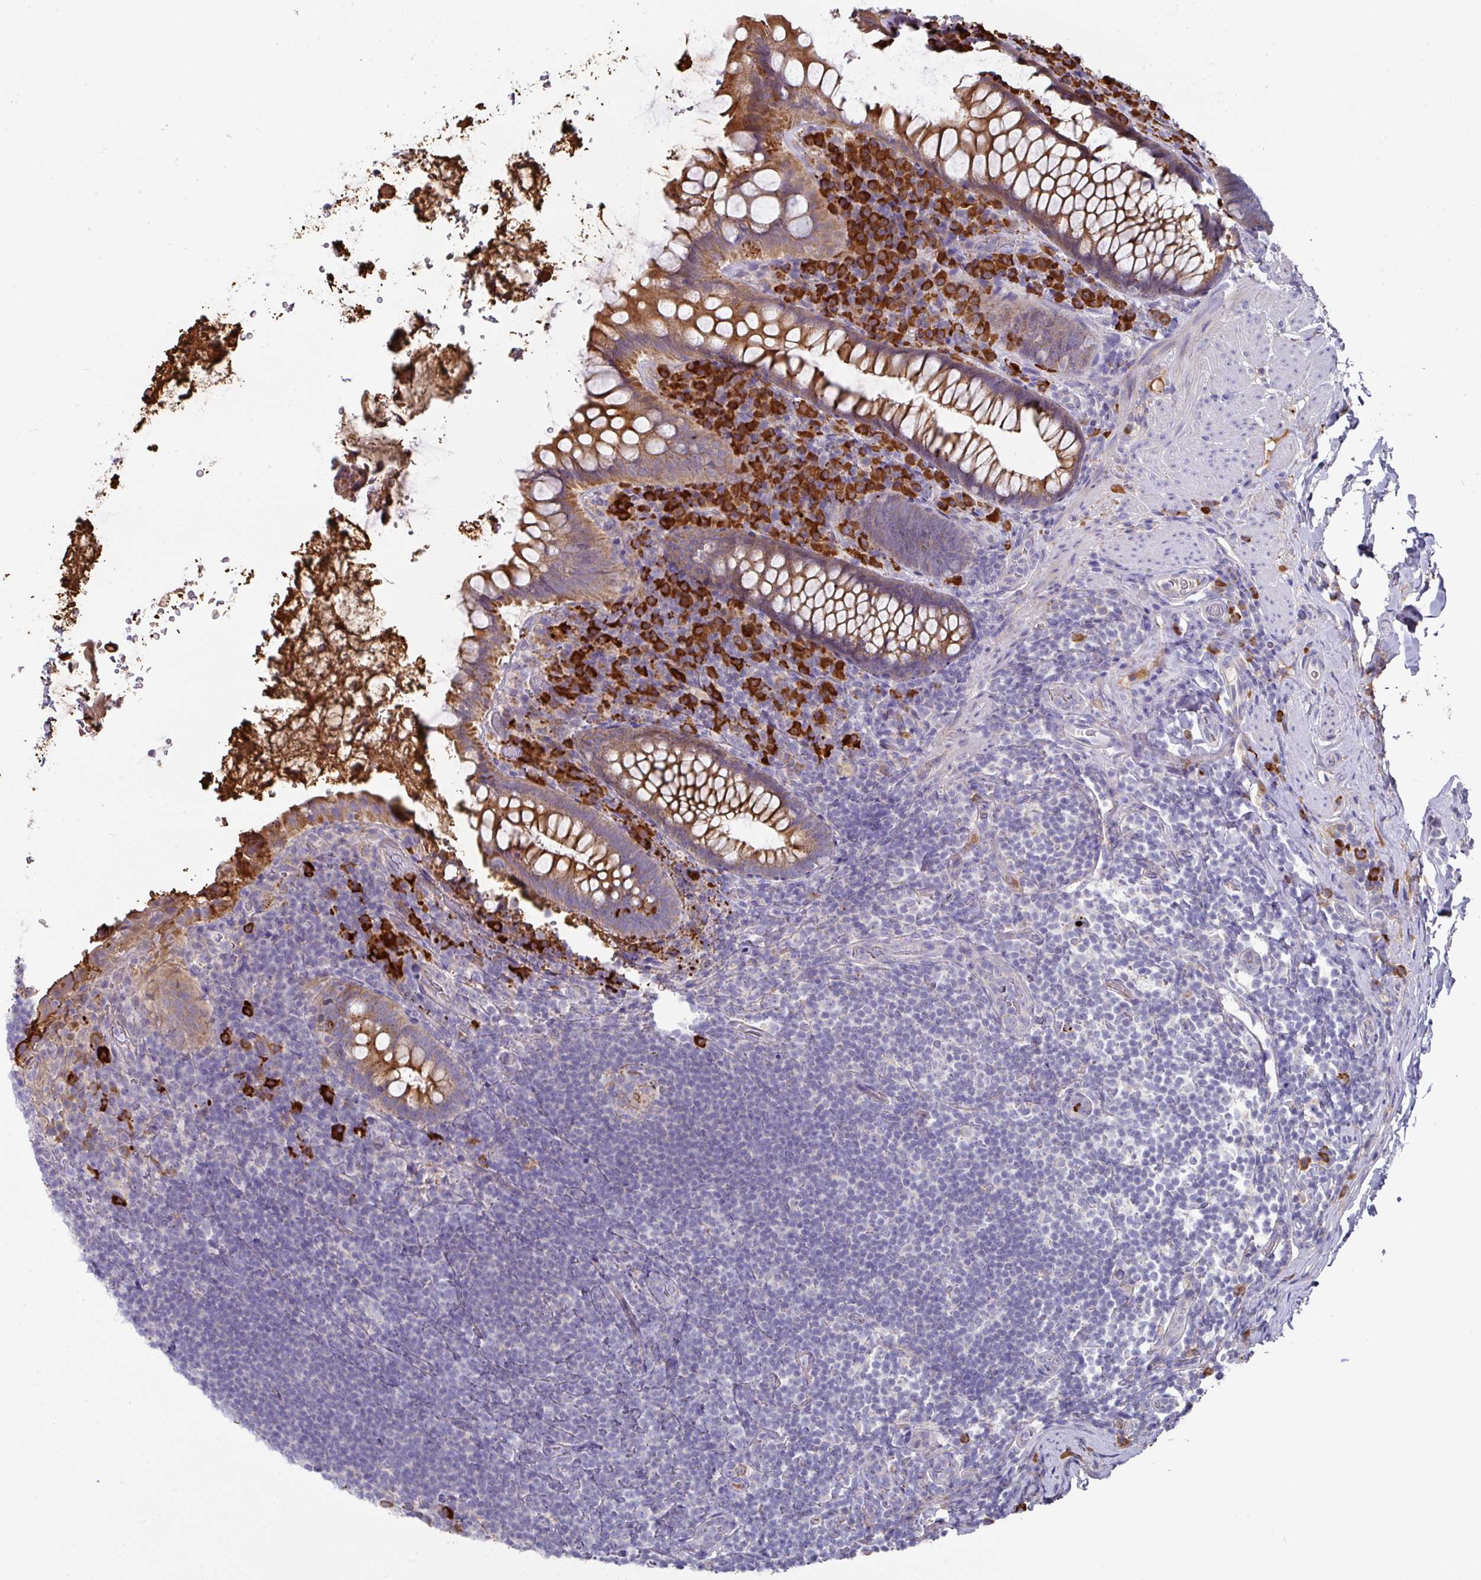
{"staining": {"intensity": "moderate", "quantity": ">75%", "location": "cytoplasmic/membranous"}, "tissue": "rectum", "cell_type": "Glandular cells", "image_type": "normal", "snomed": [{"axis": "morphology", "description": "Normal tissue, NOS"}, {"axis": "topography", "description": "Rectum"}], "caption": "Protein staining by IHC reveals moderate cytoplasmic/membranous positivity in about >75% of glandular cells in benign rectum. The staining was performed using DAB, with brown indicating positive protein expression. Nuclei are stained blue with hematoxylin.", "gene": "IL4R", "patient": {"sex": "female", "age": 69}}